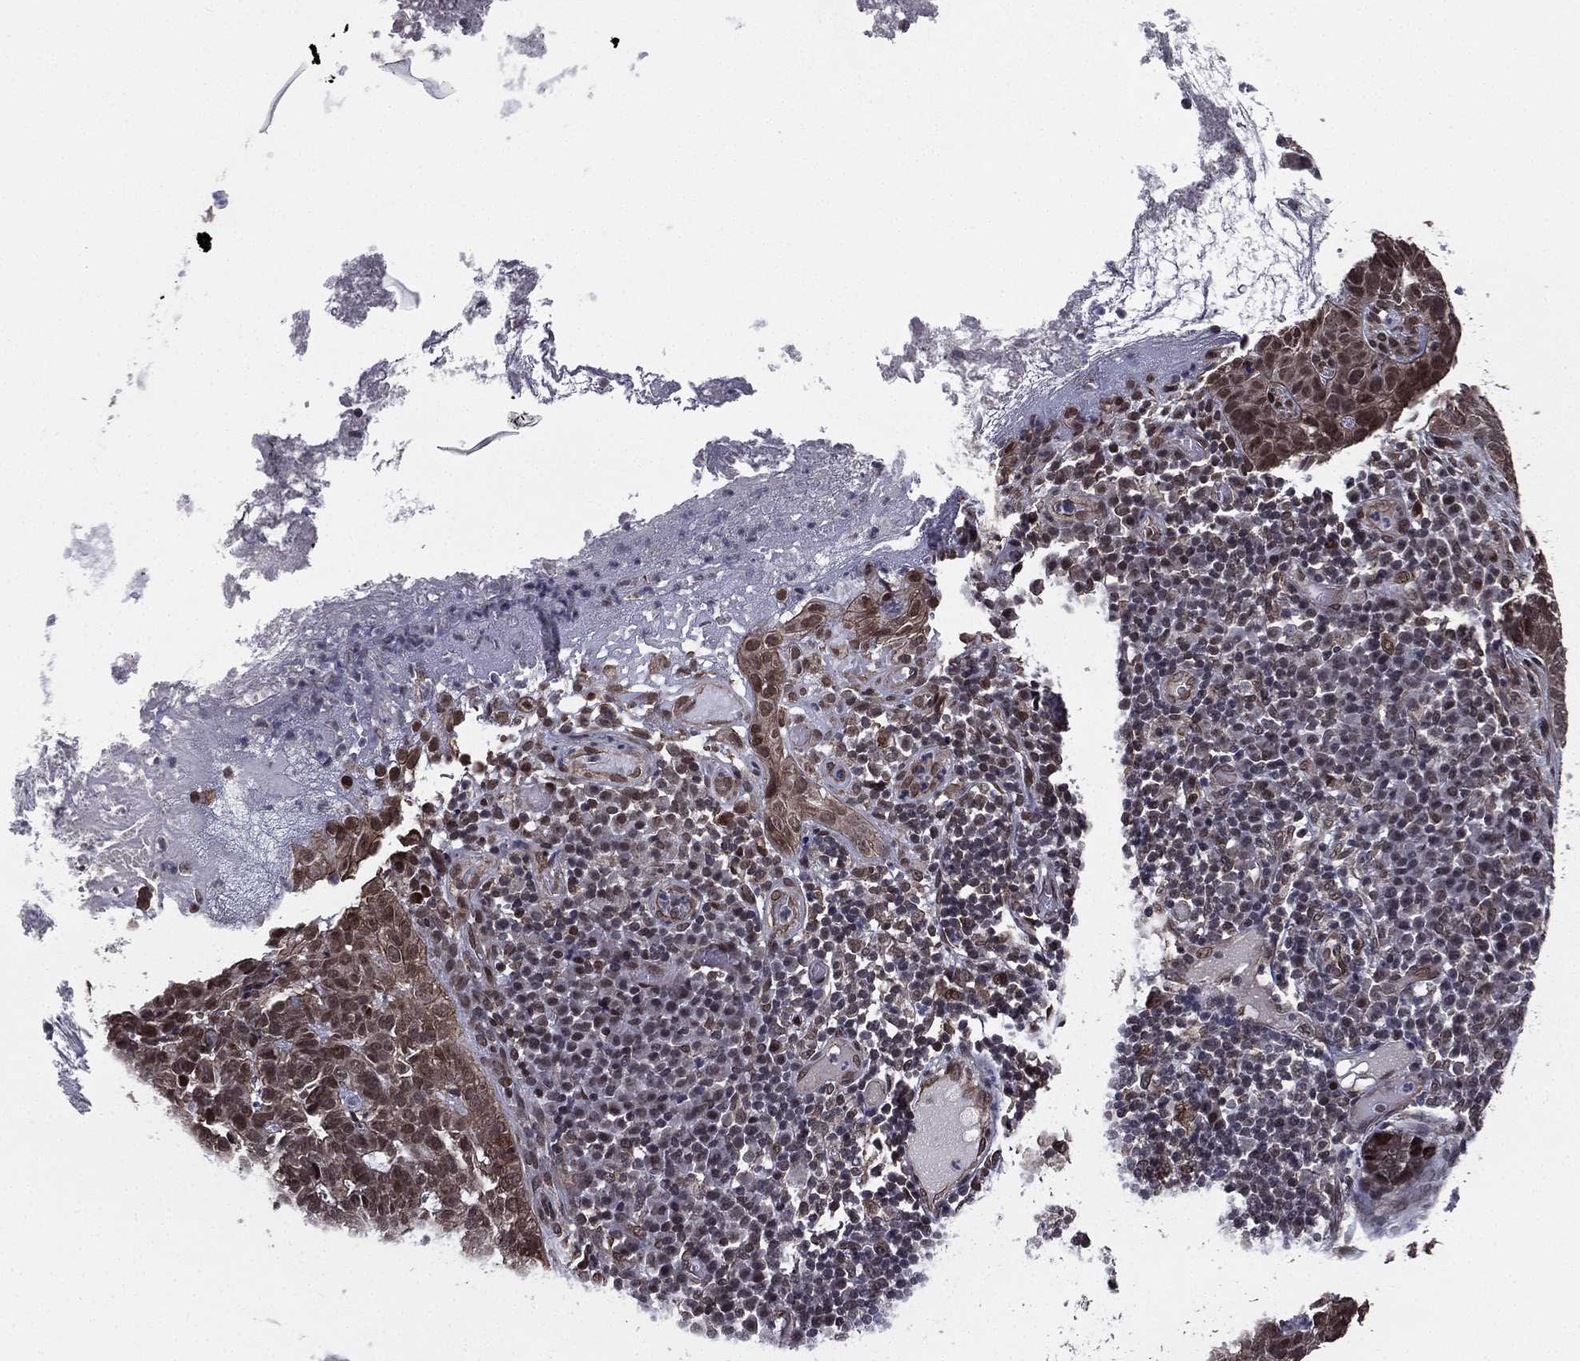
{"staining": {"intensity": "strong", "quantity": "<25%", "location": "nuclear"}, "tissue": "skin cancer", "cell_type": "Tumor cells", "image_type": "cancer", "snomed": [{"axis": "morphology", "description": "Basal cell carcinoma"}, {"axis": "topography", "description": "Skin"}], "caption": "Basal cell carcinoma (skin) stained with DAB immunohistochemistry (IHC) shows medium levels of strong nuclear positivity in about <25% of tumor cells.", "gene": "RARB", "patient": {"sex": "female", "age": 69}}